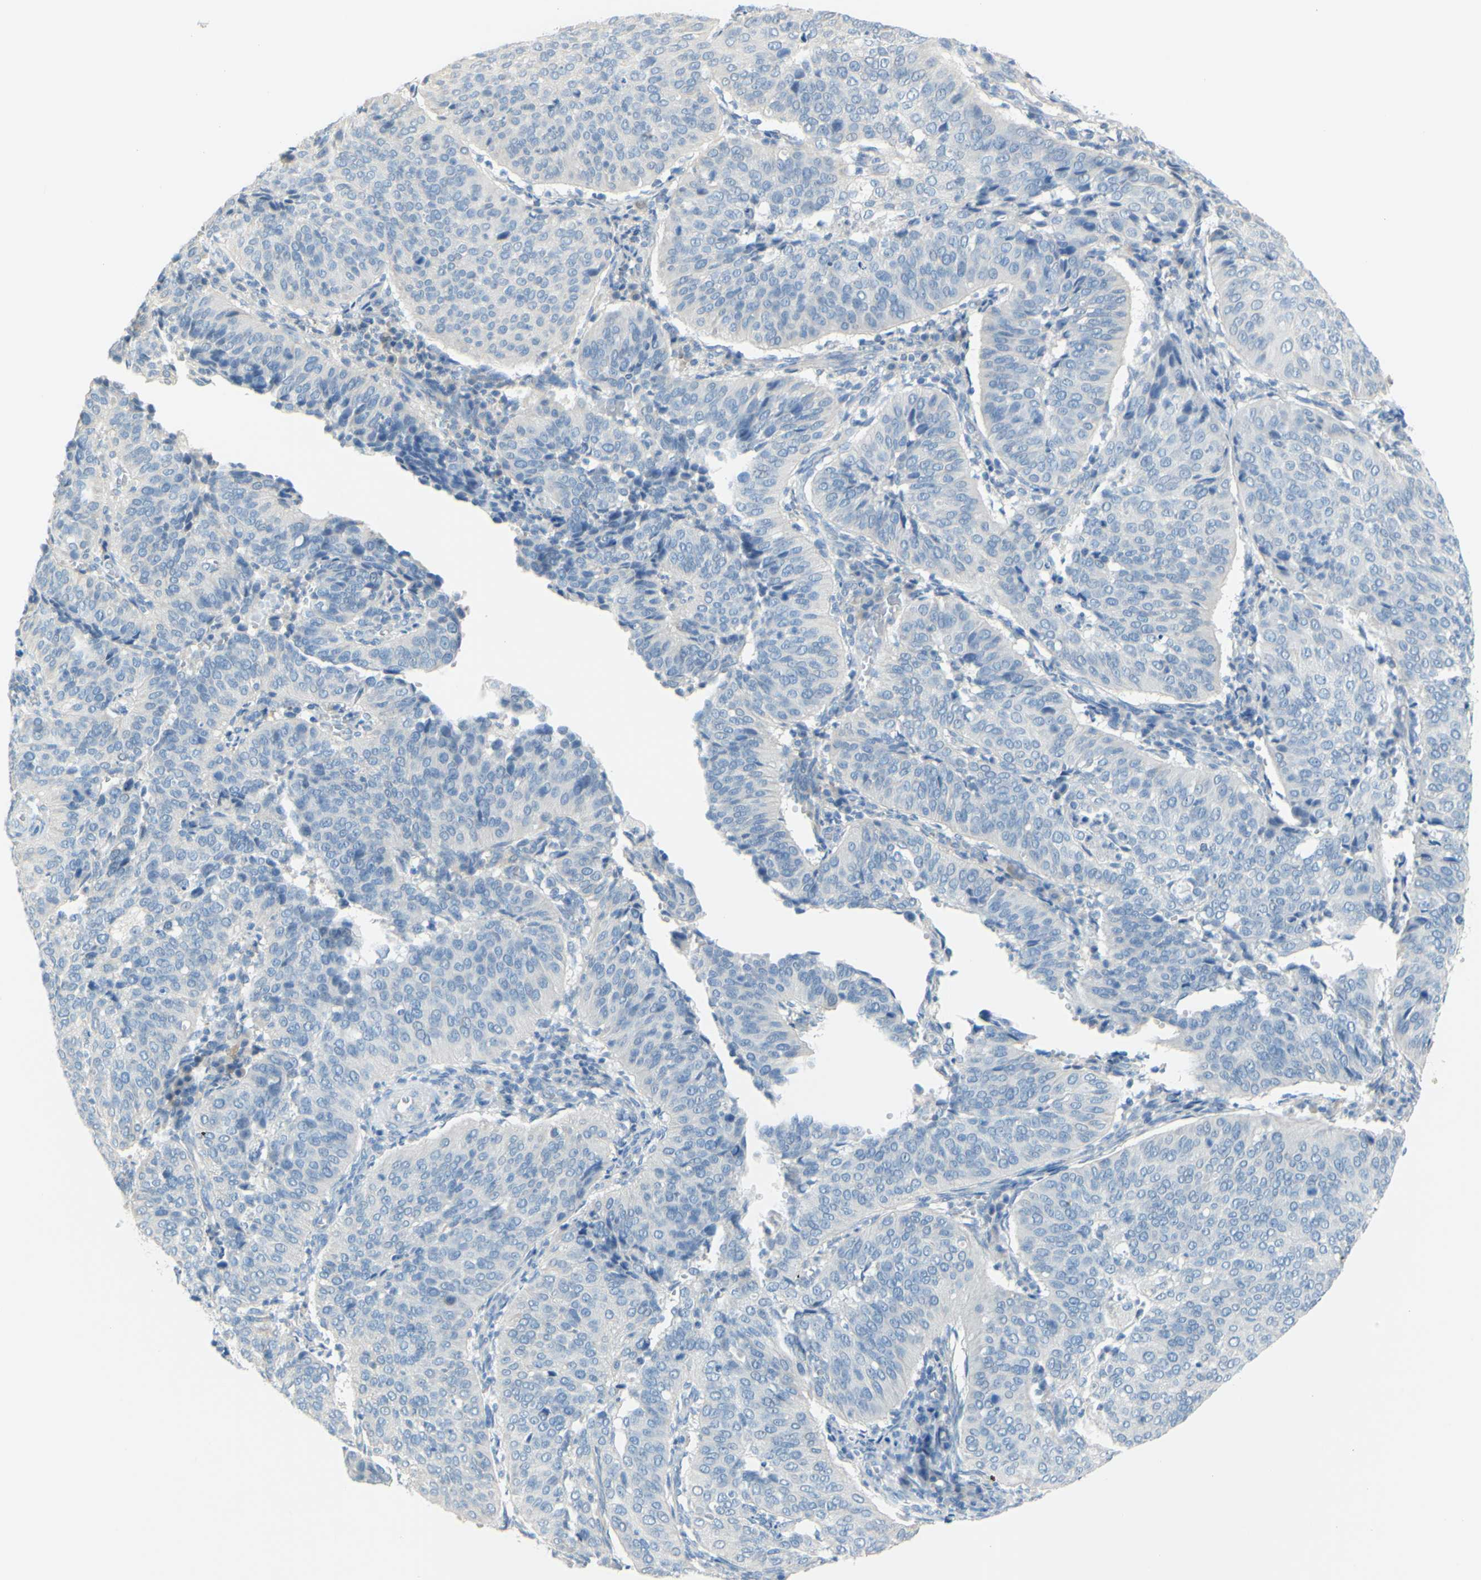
{"staining": {"intensity": "negative", "quantity": "none", "location": "none"}, "tissue": "cervical cancer", "cell_type": "Tumor cells", "image_type": "cancer", "snomed": [{"axis": "morphology", "description": "Normal tissue, NOS"}, {"axis": "morphology", "description": "Squamous cell carcinoma, NOS"}, {"axis": "topography", "description": "Cervix"}], "caption": "The histopathology image displays no staining of tumor cells in squamous cell carcinoma (cervical). The staining is performed using DAB (3,3'-diaminobenzidine) brown chromogen with nuclei counter-stained in using hematoxylin.", "gene": "SLC1A2", "patient": {"sex": "female", "age": 39}}